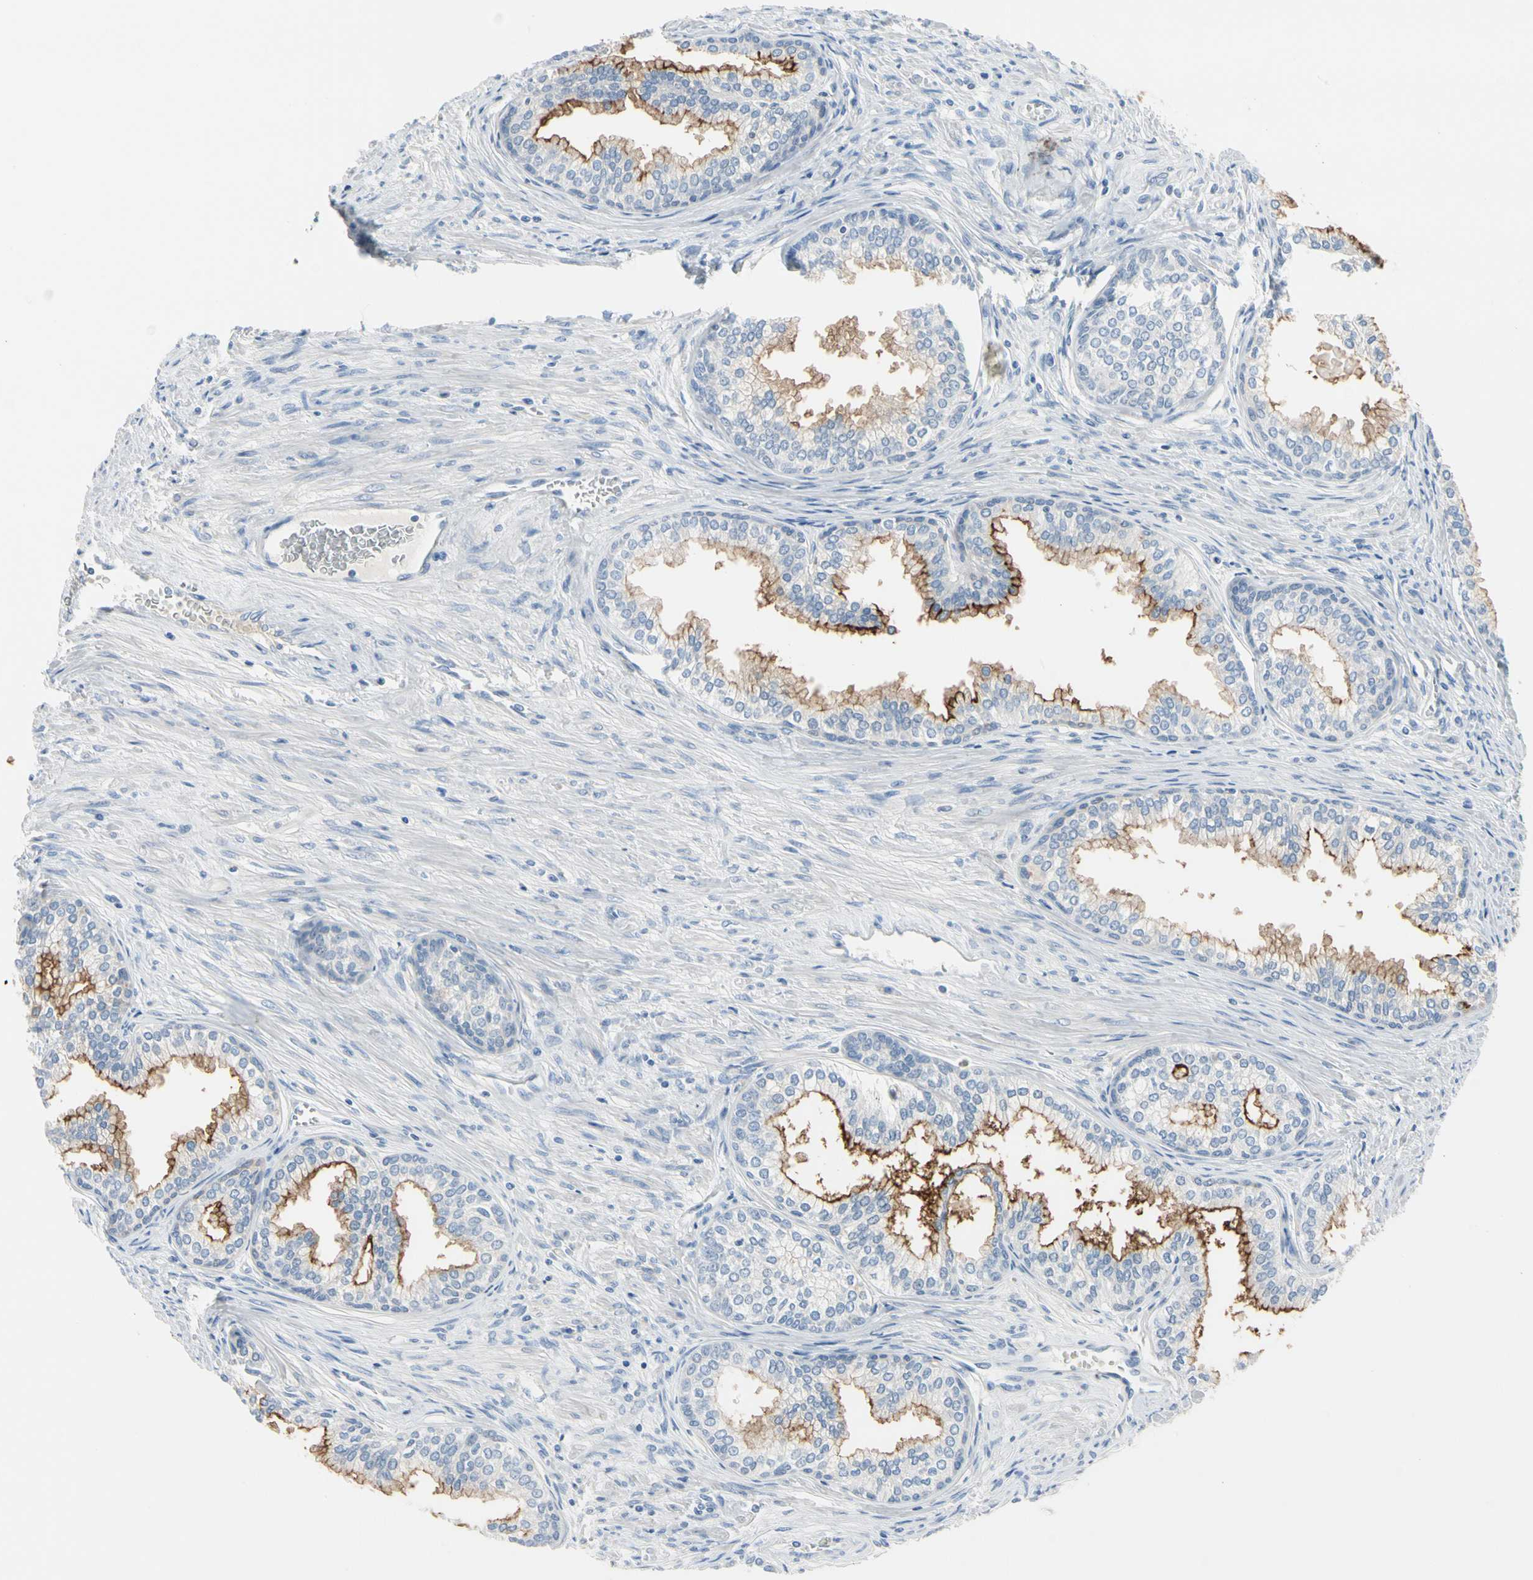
{"staining": {"intensity": "moderate", "quantity": "25%-75%", "location": "cytoplasmic/membranous"}, "tissue": "prostate", "cell_type": "Glandular cells", "image_type": "normal", "snomed": [{"axis": "morphology", "description": "Normal tissue, NOS"}, {"axis": "topography", "description": "Prostate"}], "caption": "Prostate stained for a protein (brown) displays moderate cytoplasmic/membranous positive positivity in about 25%-75% of glandular cells.", "gene": "MARK1", "patient": {"sex": "male", "age": 68}}